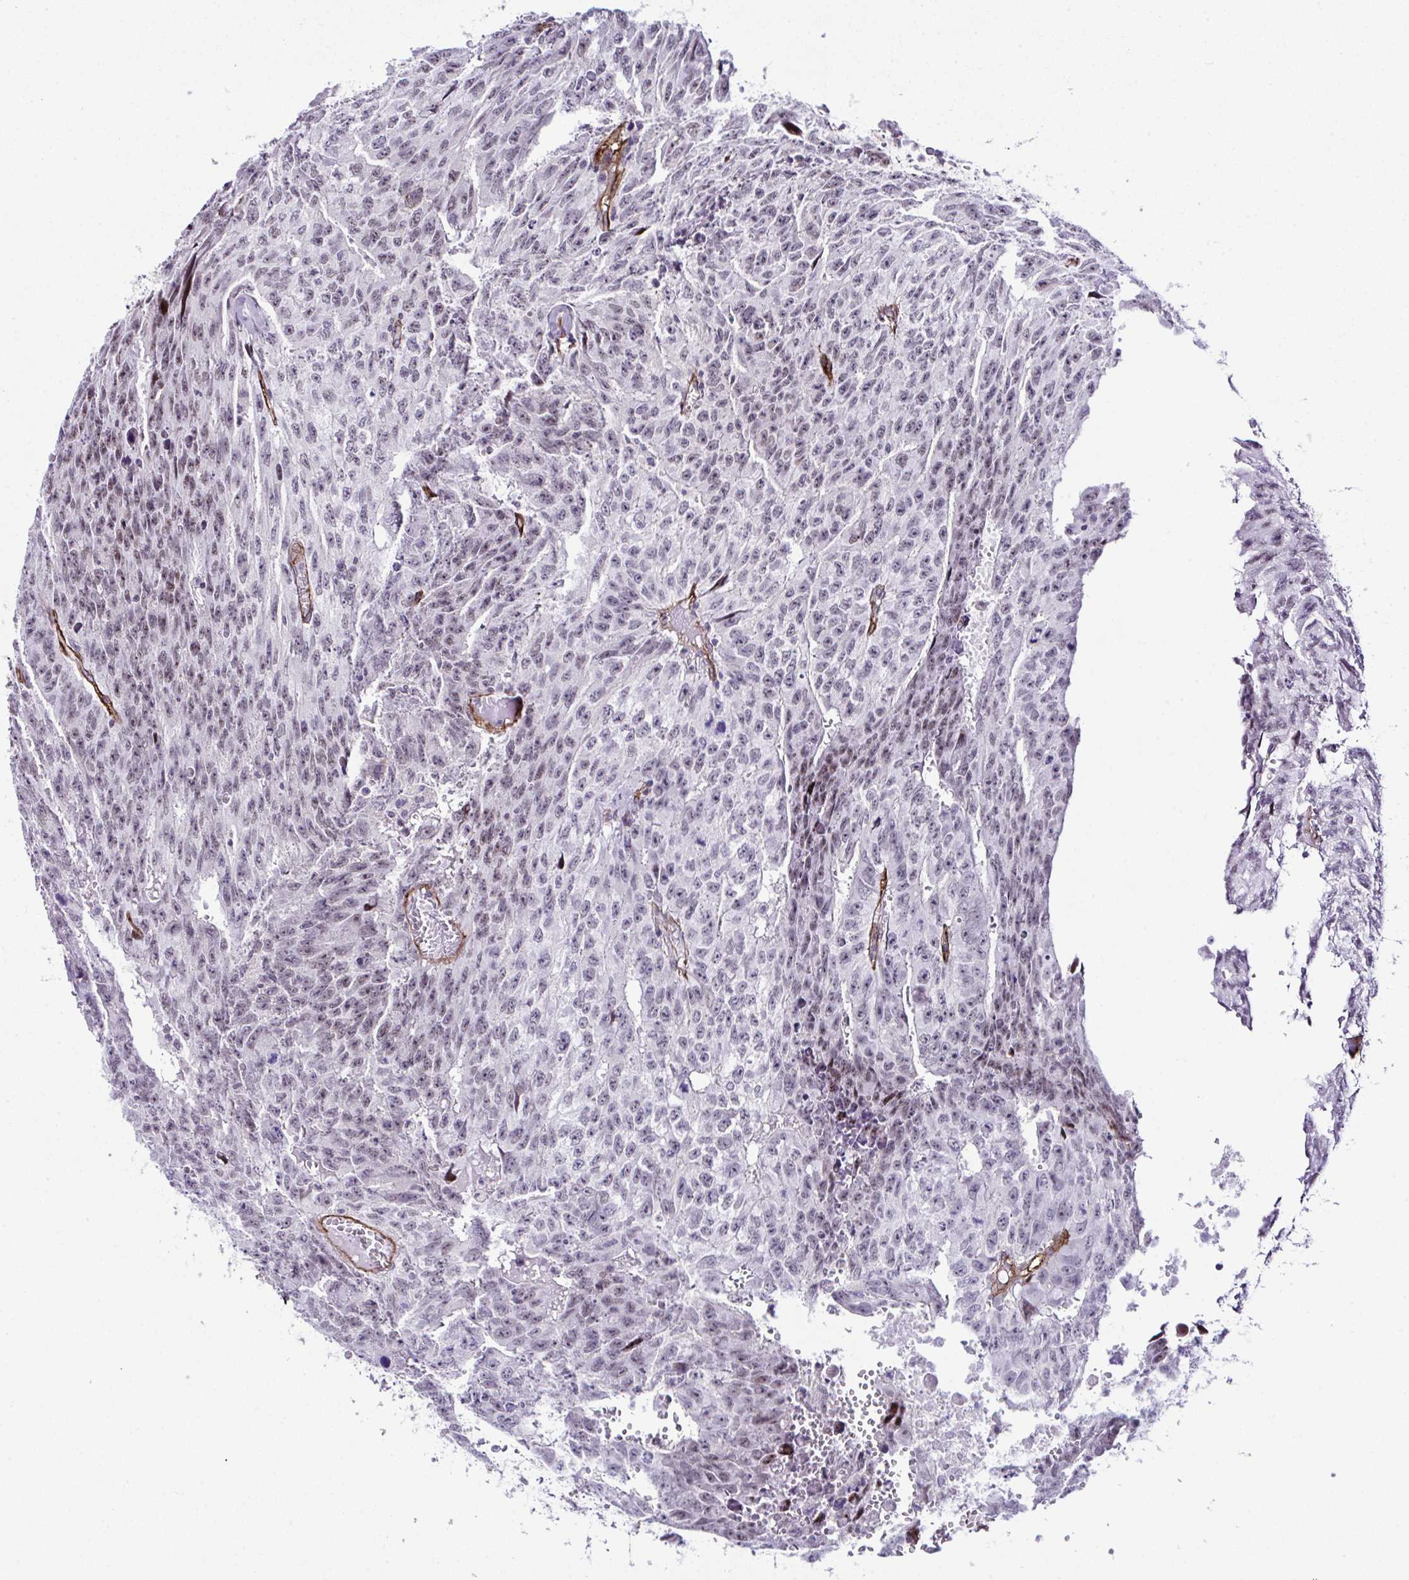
{"staining": {"intensity": "weak", "quantity": ">75%", "location": "nuclear"}, "tissue": "testis cancer", "cell_type": "Tumor cells", "image_type": "cancer", "snomed": [{"axis": "morphology", "description": "Carcinoma, Embryonal, NOS"}, {"axis": "morphology", "description": "Teratoma, malignant, NOS"}, {"axis": "topography", "description": "Testis"}], "caption": "The image shows immunohistochemical staining of teratoma (malignant) (testis). There is weak nuclear expression is present in approximately >75% of tumor cells.", "gene": "FBXO34", "patient": {"sex": "male", "age": 24}}